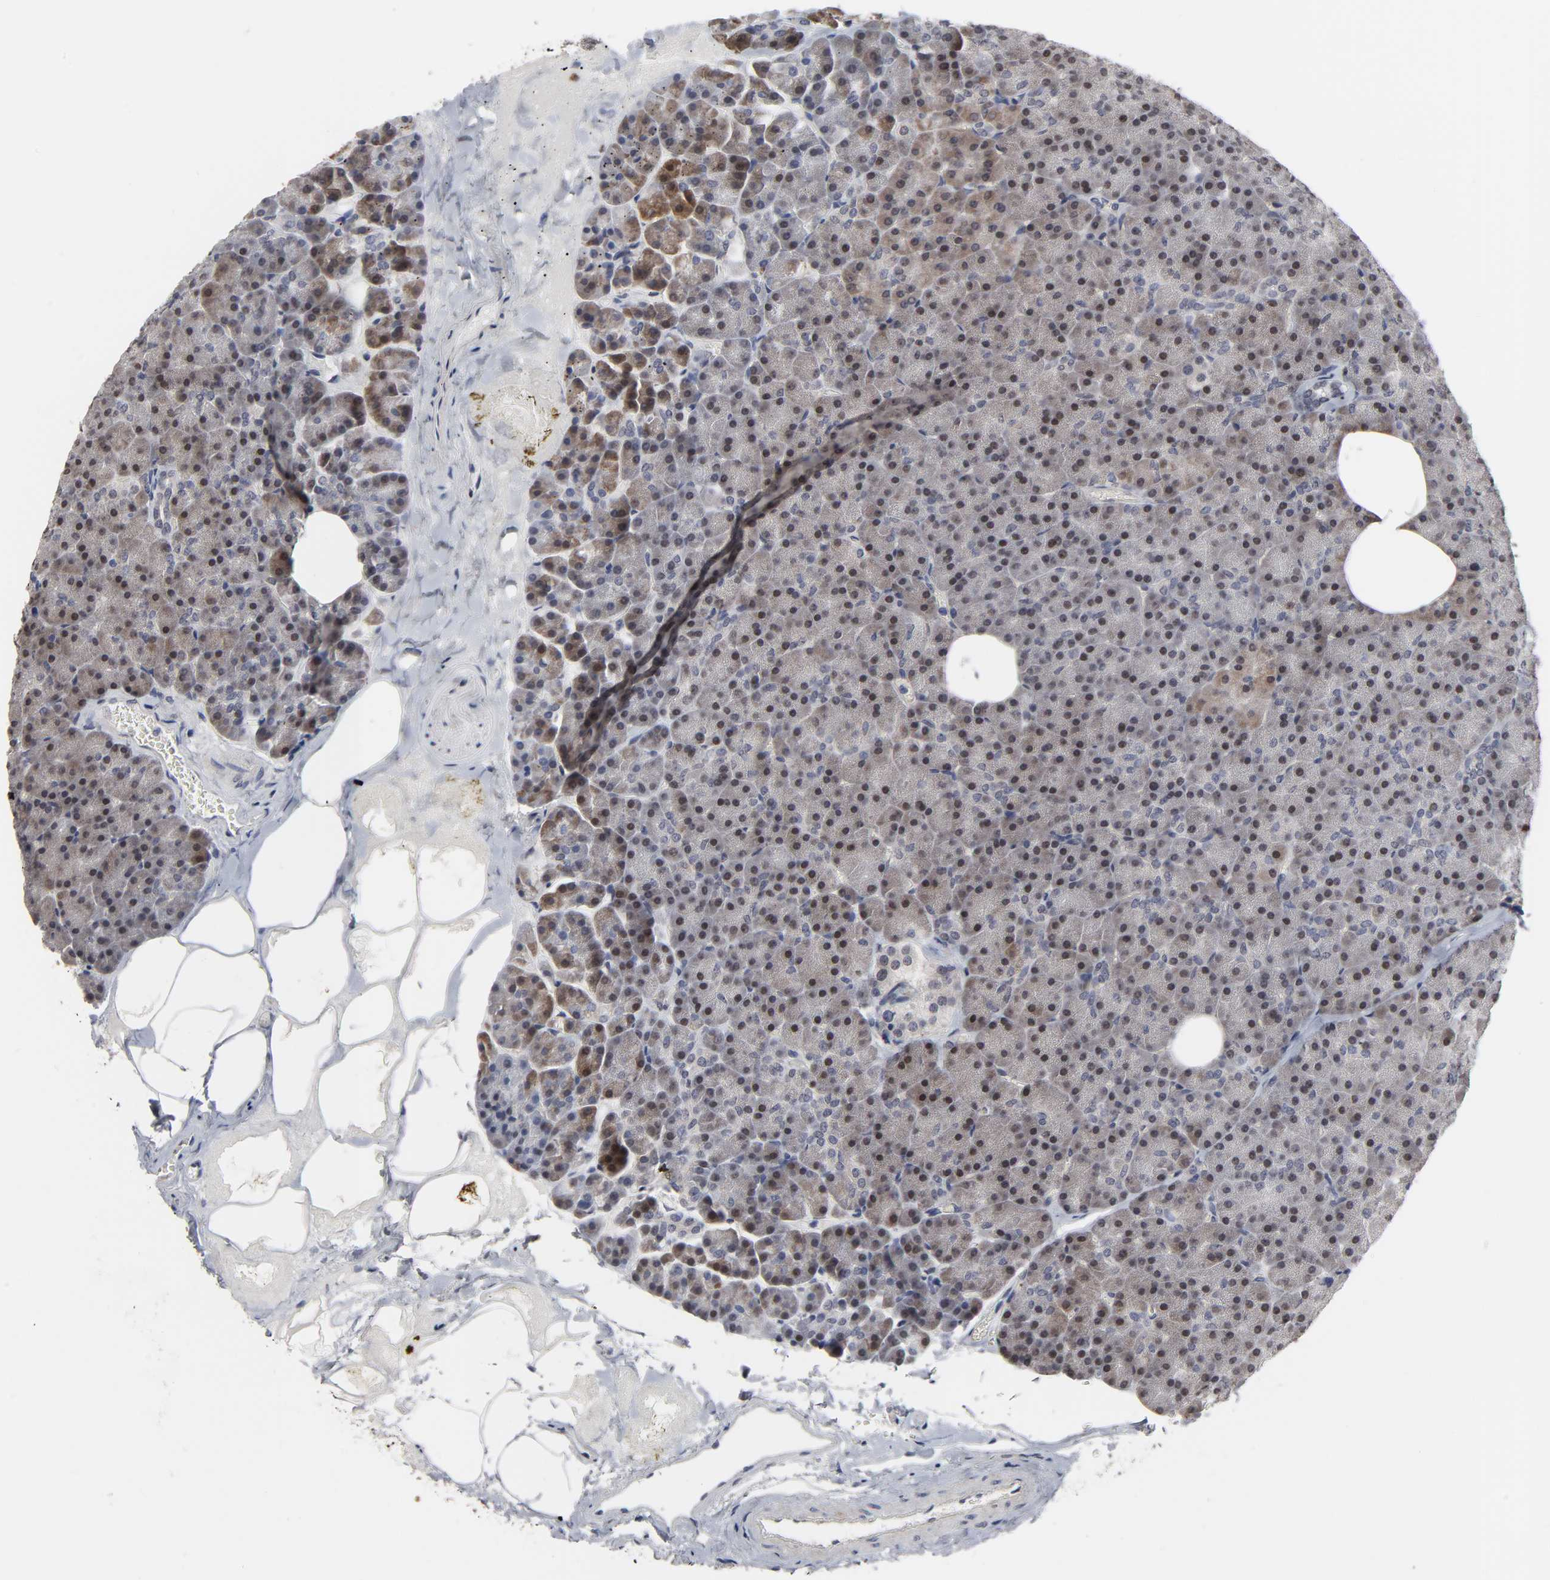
{"staining": {"intensity": "strong", "quantity": ">75%", "location": "cytoplasmic/membranous,nuclear"}, "tissue": "pancreas", "cell_type": "Exocrine glandular cells", "image_type": "normal", "snomed": [{"axis": "morphology", "description": "Normal tissue, NOS"}, {"axis": "topography", "description": "Pancreas"}], "caption": "About >75% of exocrine glandular cells in normal pancreas demonstrate strong cytoplasmic/membranous,nuclear protein staining as visualized by brown immunohistochemical staining.", "gene": "HNF4A", "patient": {"sex": "female", "age": 35}}